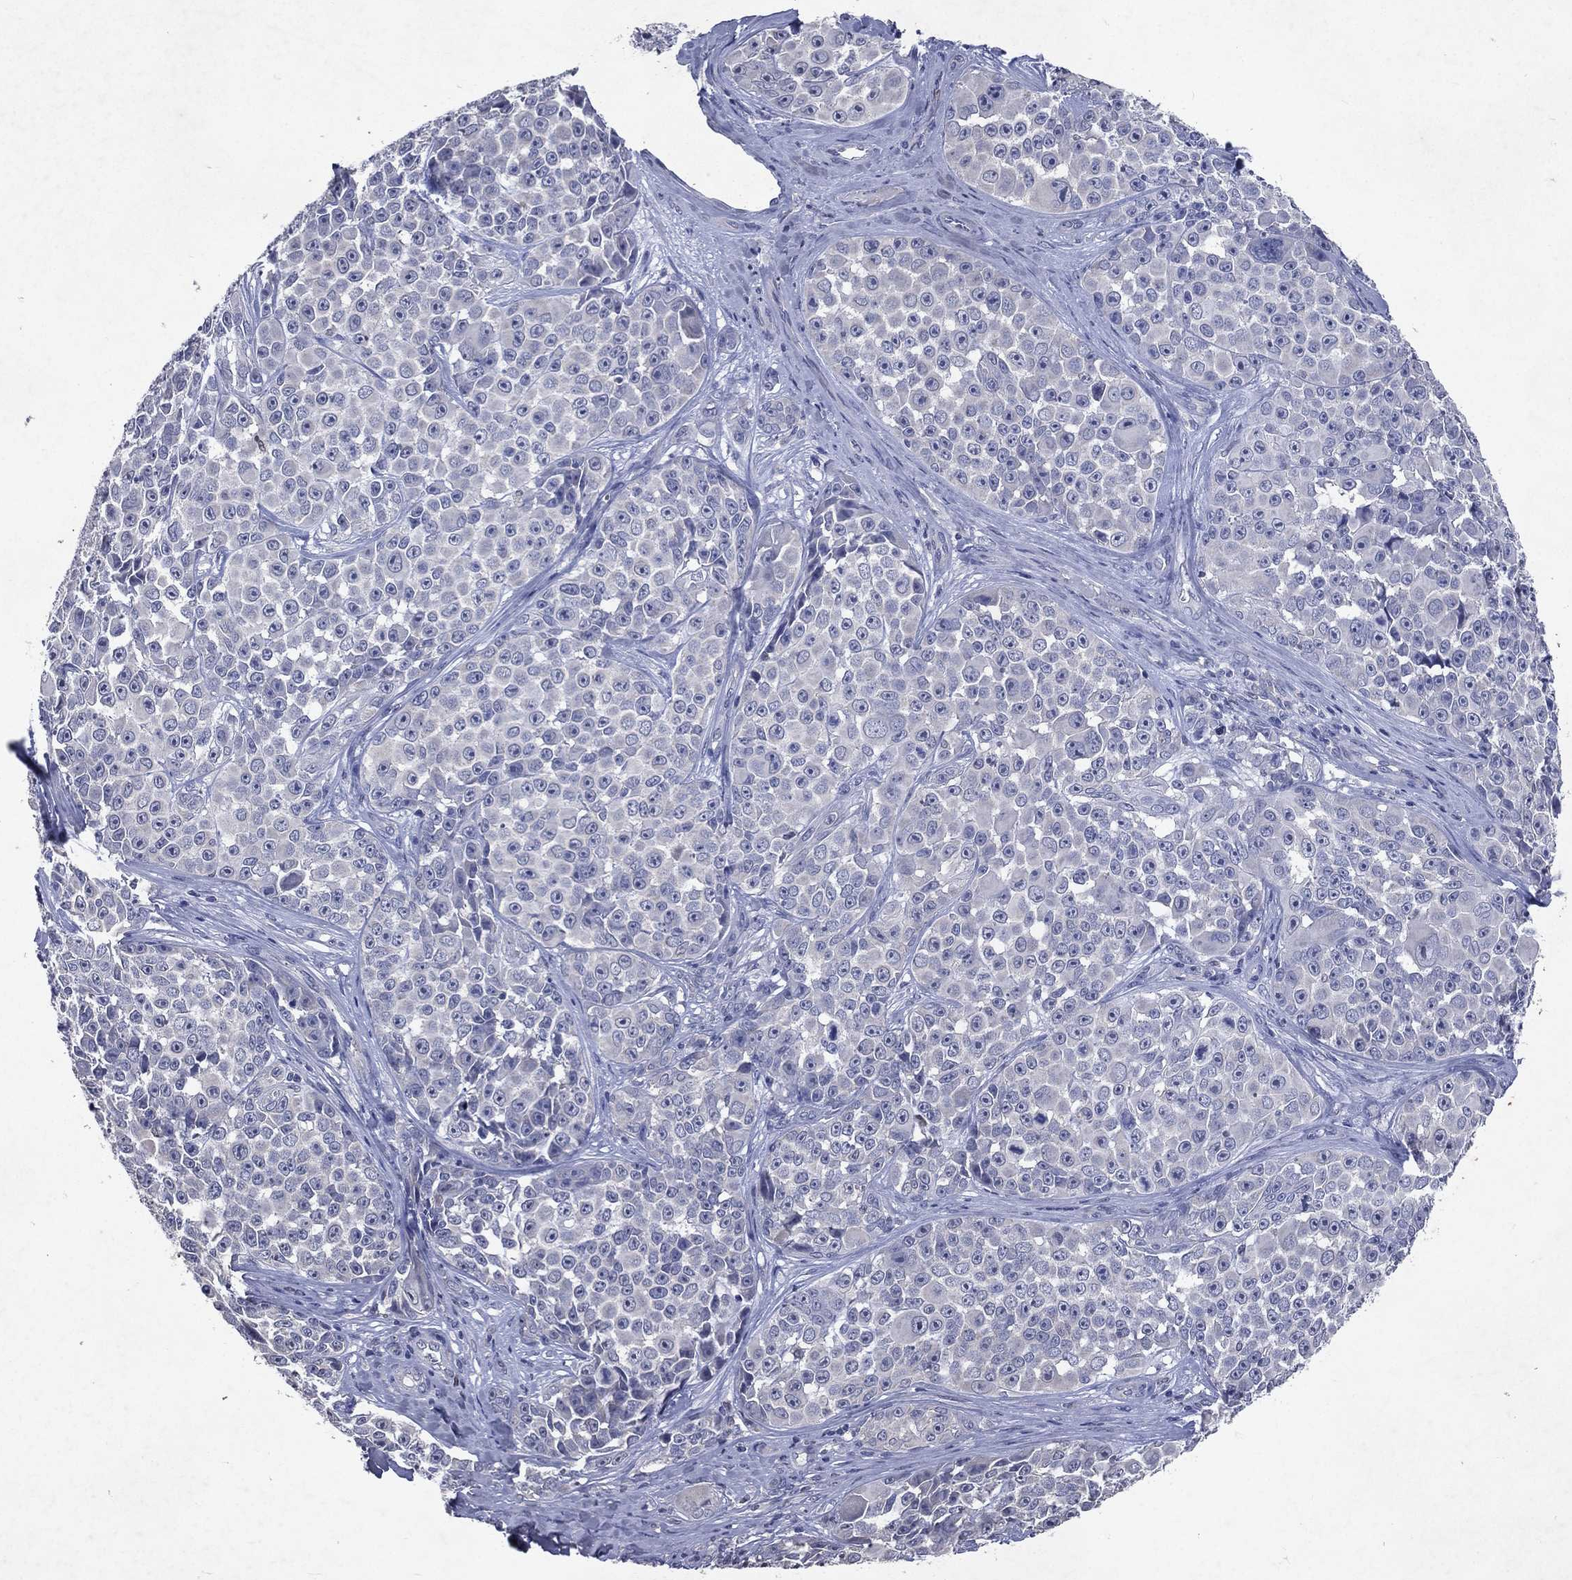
{"staining": {"intensity": "negative", "quantity": "none", "location": "none"}, "tissue": "melanoma", "cell_type": "Tumor cells", "image_type": "cancer", "snomed": [{"axis": "morphology", "description": "Malignant melanoma, NOS"}, {"axis": "topography", "description": "Skin"}], "caption": "A micrograph of human melanoma is negative for staining in tumor cells.", "gene": "SLC34A2", "patient": {"sex": "female", "age": 88}}